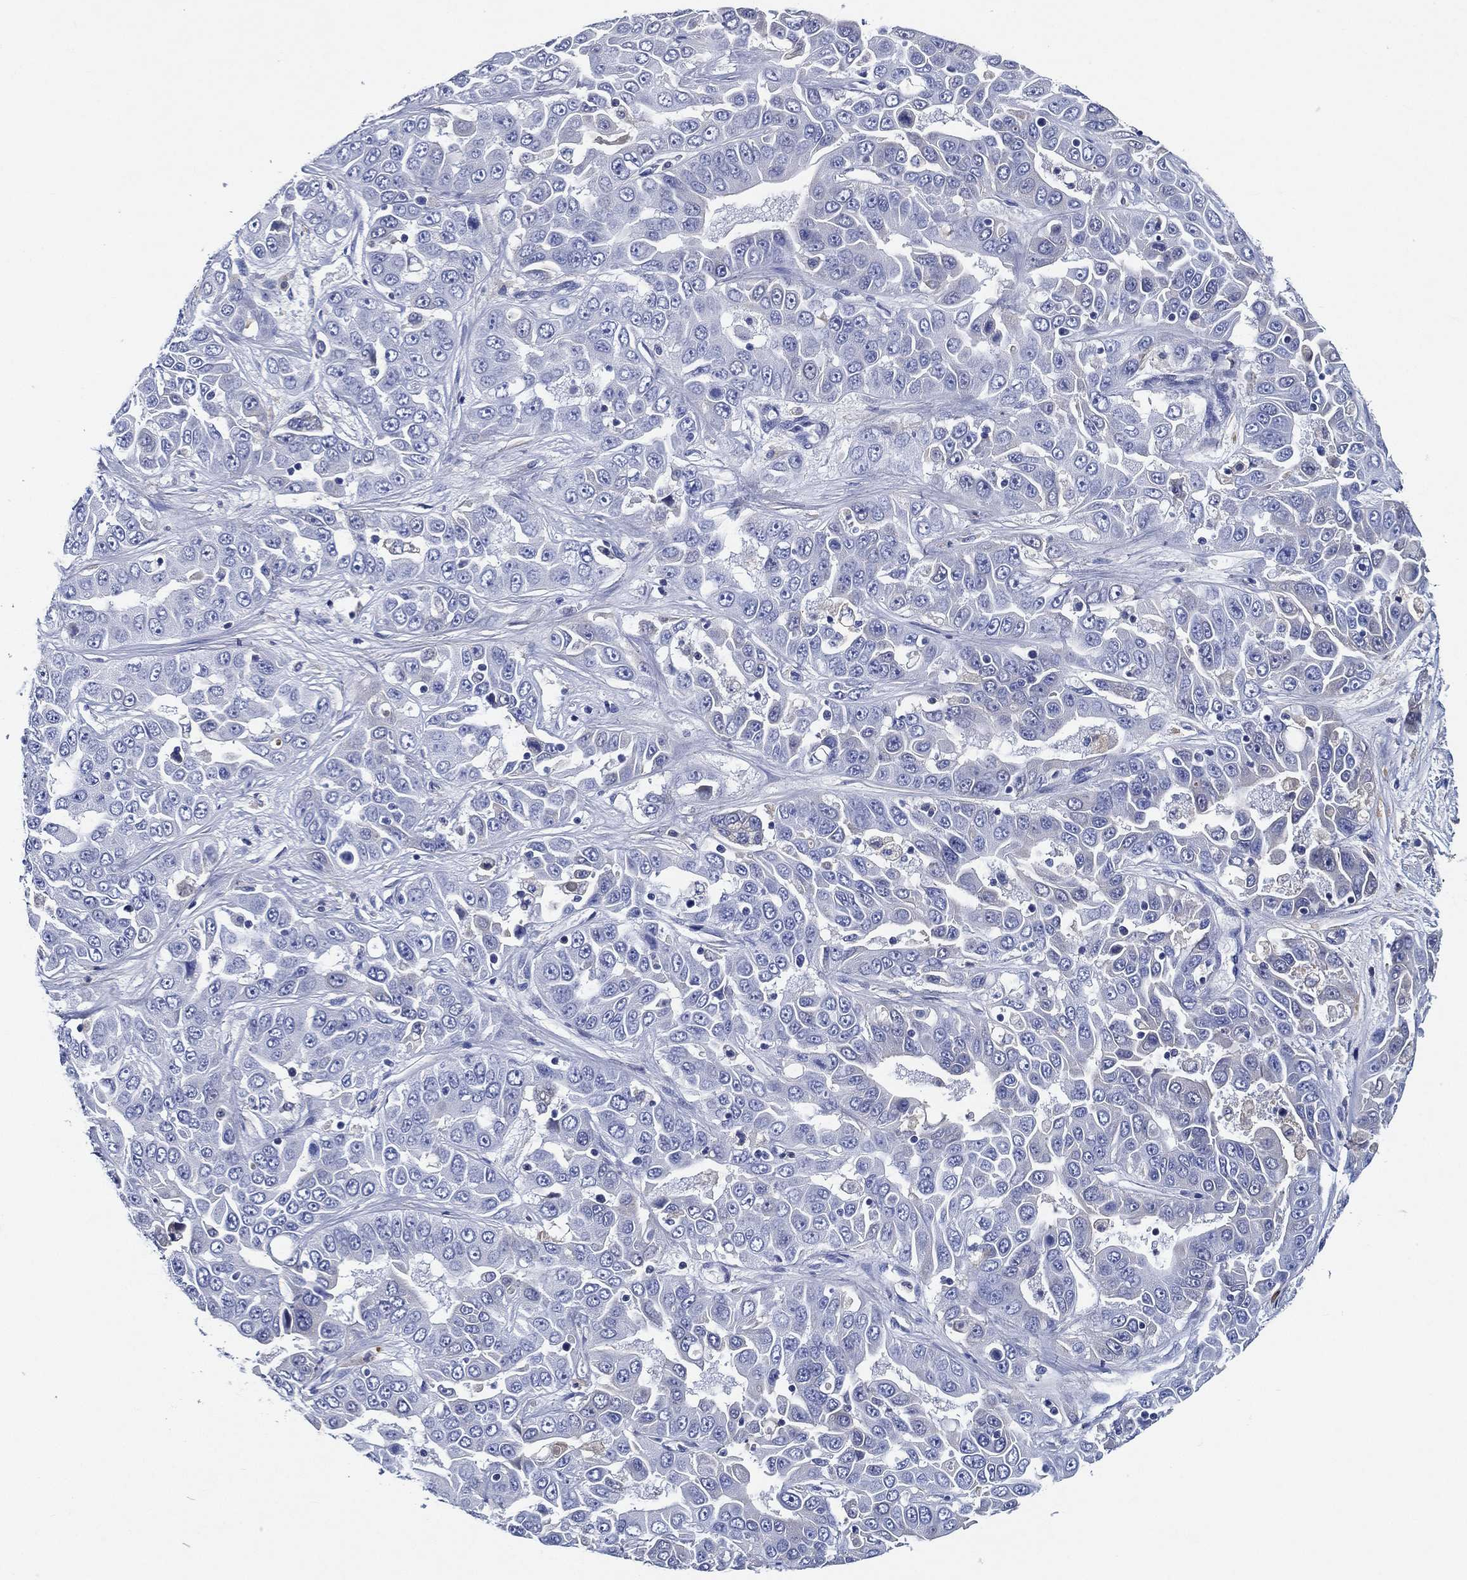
{"staining": {"intensity": "negative", "quantity": "none", "location": "none"}, "tissue": "liver cancer", "cell_type": "Tumor cells", "image_type": "cancer", "snomed": [{"axis": "morphology", "description": "Cholangiocarcinoma"}, {"axis": "topography", "description": "Liver"}], "caption": "Tumor cells are negative for brown protein staining in liver cancer (cholangiocarcinoma).", "gene": "TMPRSS11D", "patient": {"sex": "female", "age": 52}}